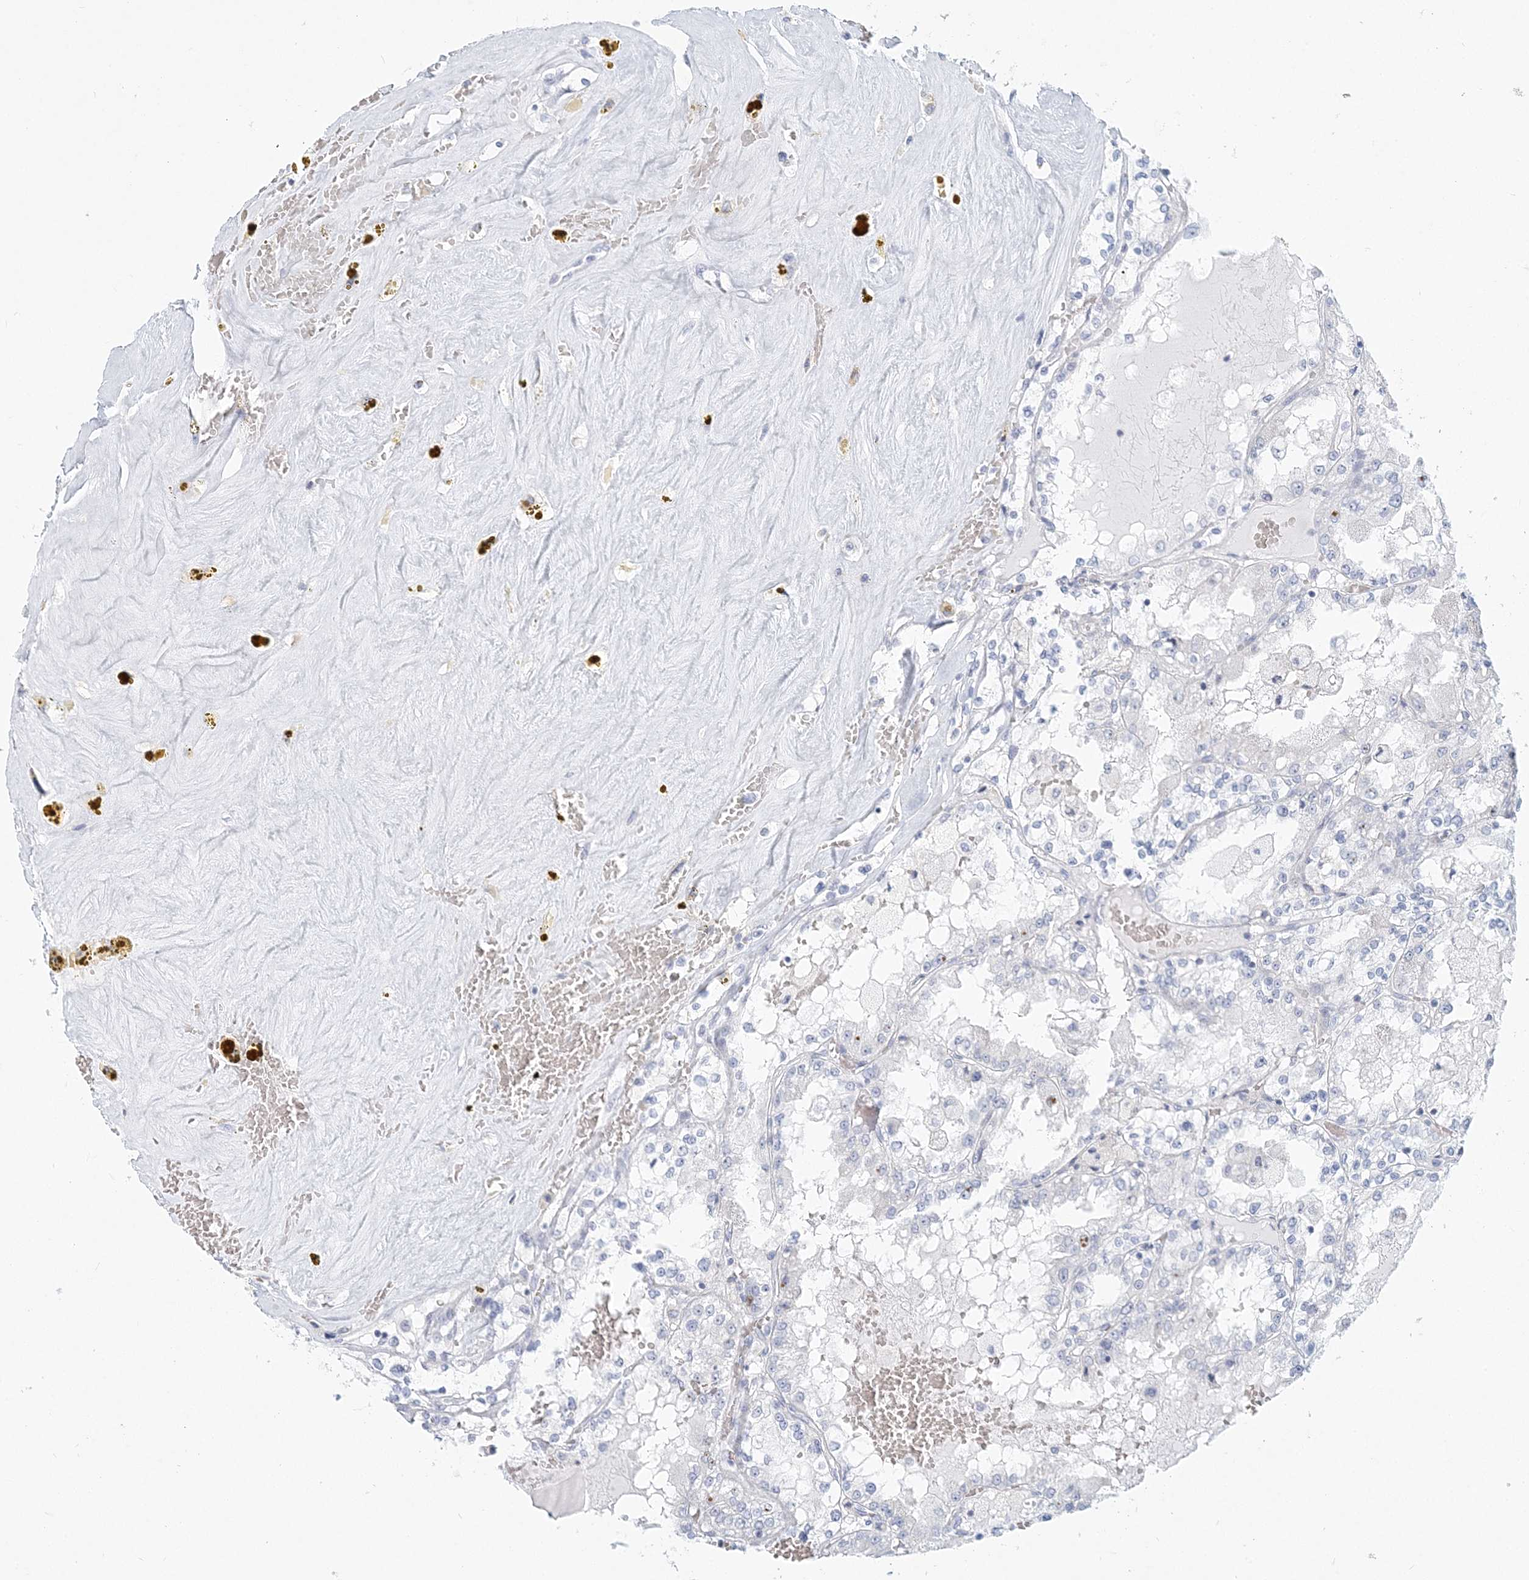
{"staining": {"intensity": "negative", "quantity": "none", "location": "none"}, "tissue": "renal cancer", "cell_type": "Tumor cells", "image_type": "cancer", "snomed": [{"axis": "morphology", "description": "Adenocarcinoma, NOS"}, {"axis": "topography", "description": "Kidney"}], "caption": "The photomicrograph demonstrates no significant positivity in tumor cells of renal adenocarcinoma. The staining was performed using DAB (3,3'-diaminobenzidine) to visualize the protein expression in brown, while the nuclei were stained in blue with hematoxylin (Magnification: 20x).", "gene": "CSN1S1", "patient": {"sex": "female", "age": 56}}